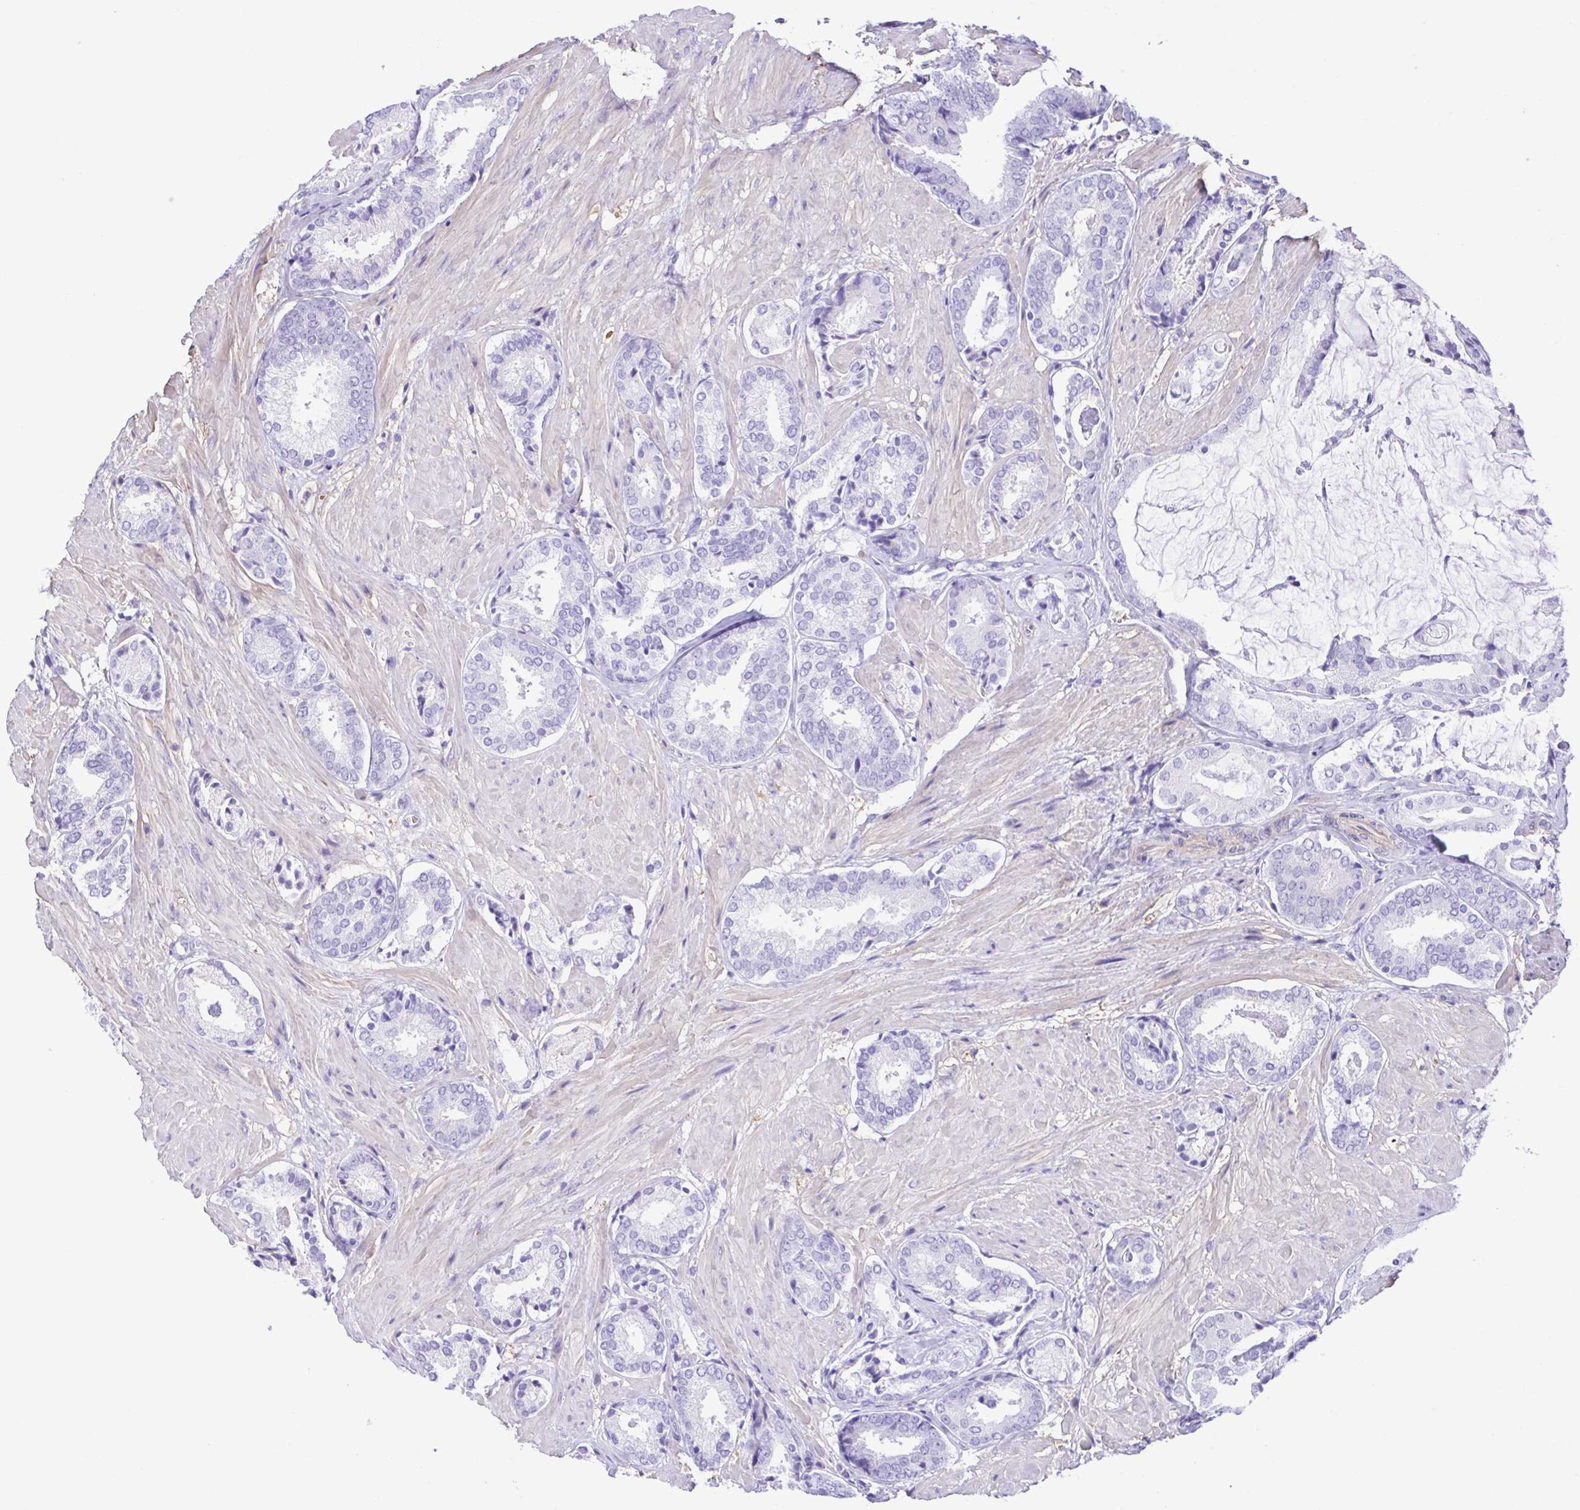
{"staining": {"intensity": "negative", "quantity": "none", "location": "none"}, "tissue": "prostate cancer", "cell_type": "Tumor cells", "image_type": "cancer", "snomed": [{"axis": "morphology", "description": "Adenocarcinoma, High grade"}, {"axis": "topography", "description": "Prostate"}], "caption": "The image demonstrates no significant staining in tumor cells of prostate adenocarcinoma (high-grade).", "gene": "CYP11B1", "patient": {"sex": "male", "age": 56}}